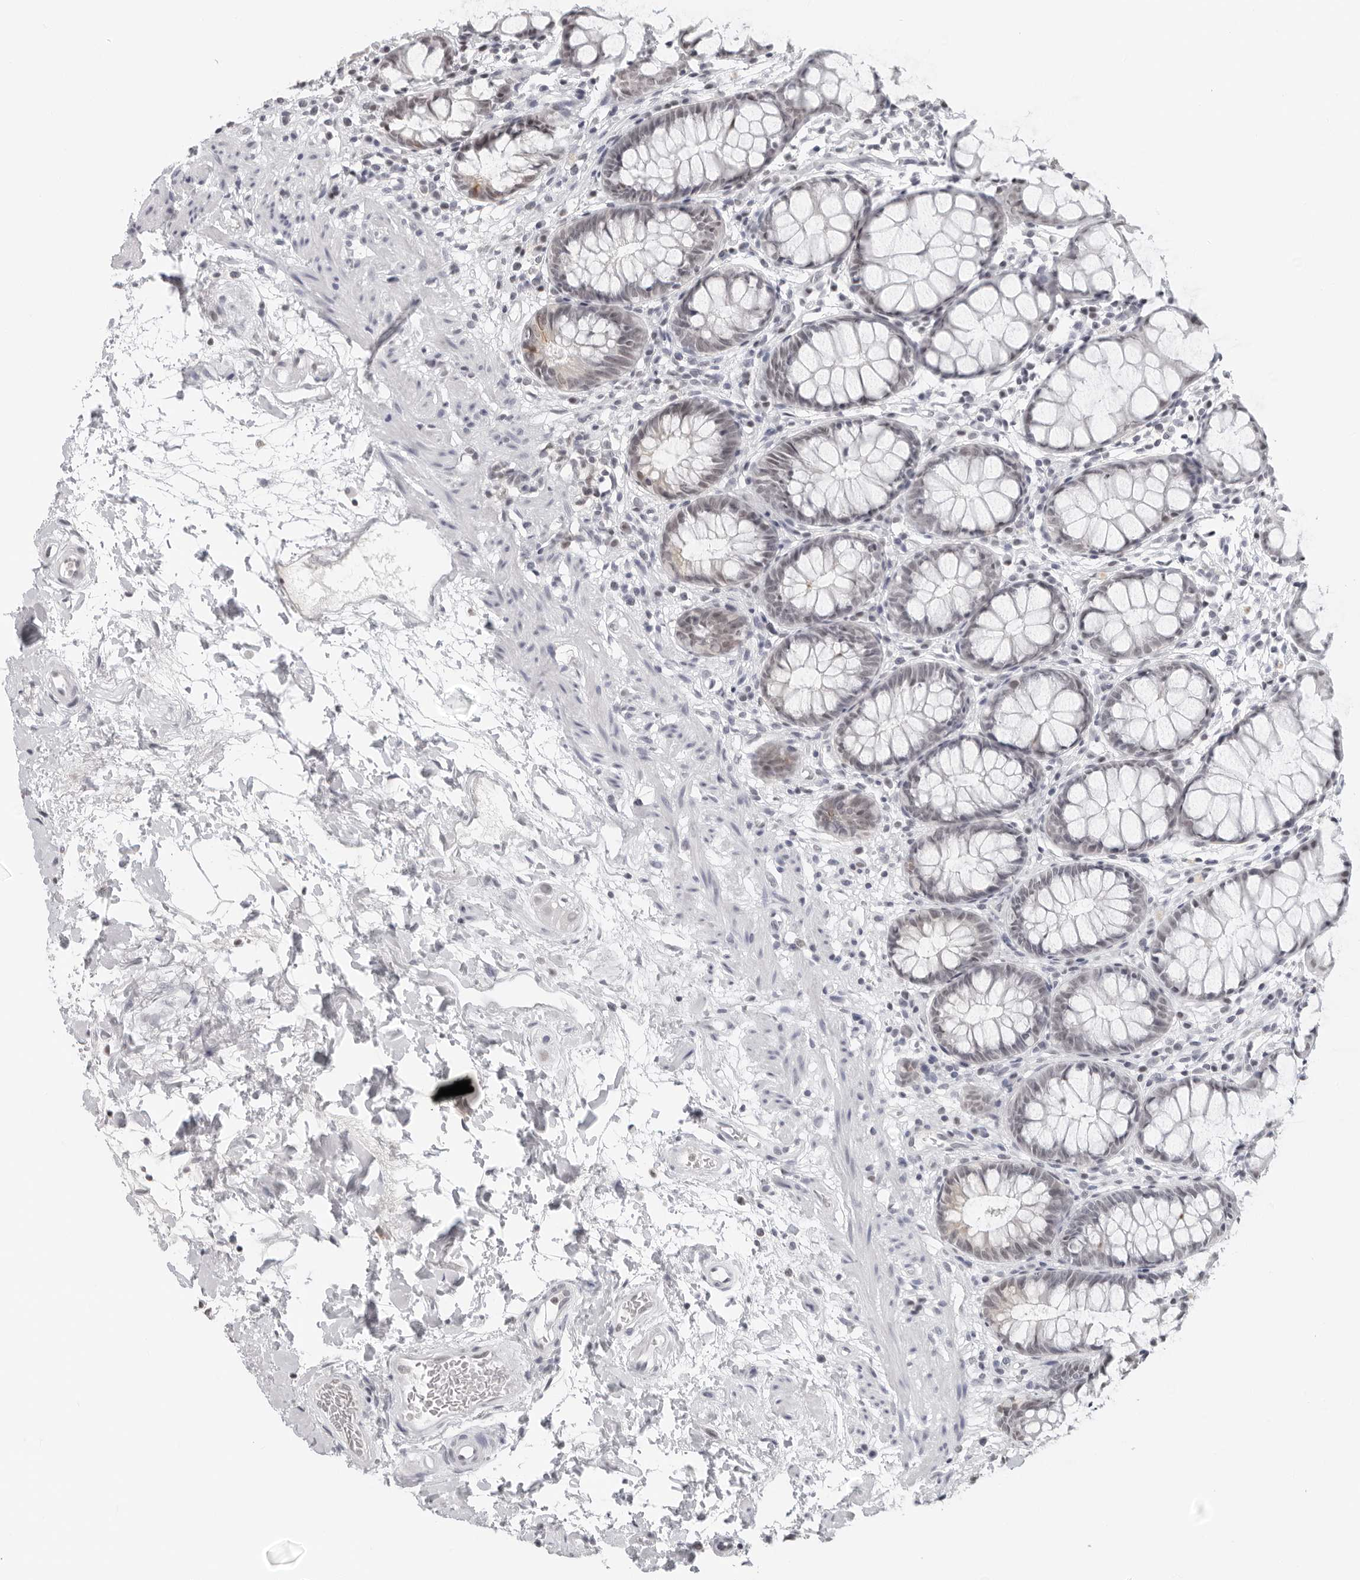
{"staining": {"intensity": "weak", "quantity": "25%-75%", "location": "nuclear"}, "tissue": "rectum", "cell_type": "Glandular cells", "image_type": "normal", "snomed": [{"axis": "morphology", "description": "Normal tissue, NOS"}, {"axis": "topography", "description": "Rectum"}], "caption": "High-magnification brightfield microscopy of unremarkable rectum stained with DAB (brown) and counterstained with hematoxylin (blue). glandular cells exhibit weak nuclear staining is present in about25%-75% of cells. The staining is performed using DAB brown chromogen to label protein expression. The nuclei are counter-stained blue using hematoxylin.", "gene": "FLG2", "patient": {"sex": "male", "age": 64}}